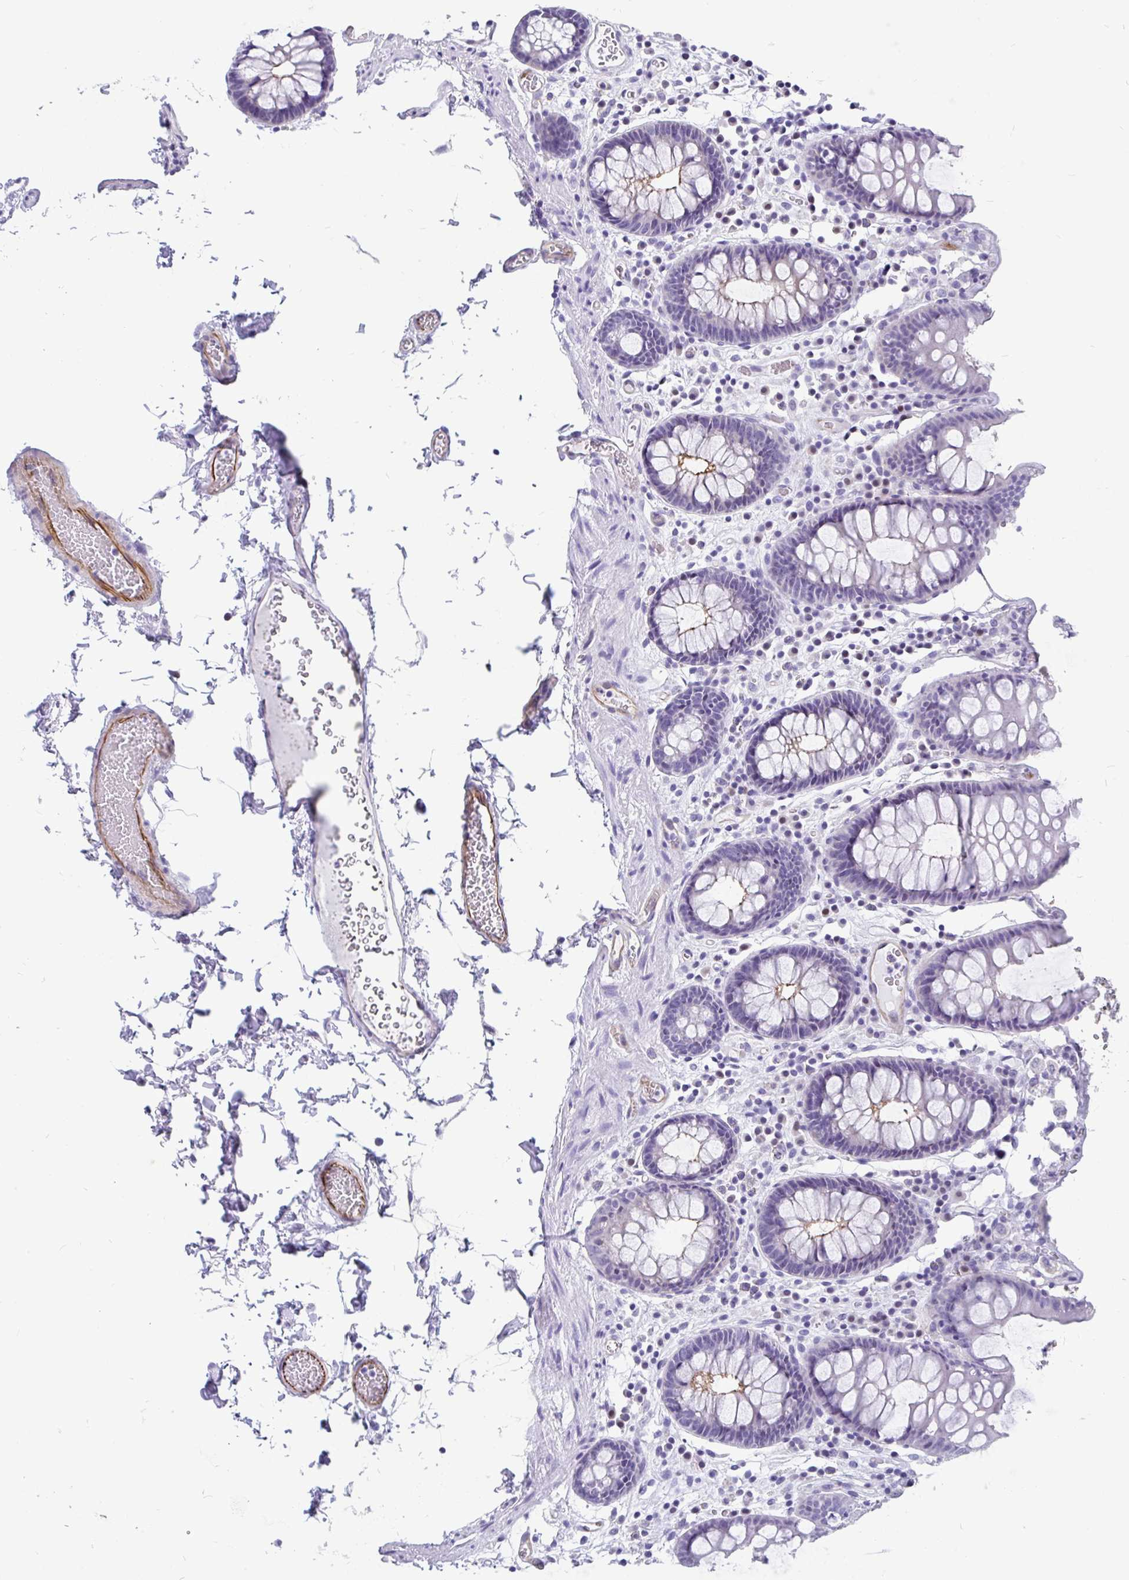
{"staining": {"intensity": "strong", "quantity": ">75%", "location": "cytoplasmic/membranous"}, "tissue": "colon", "cell_type": "Endothelial cells", "image_type": "normal", "snomed": [{"axis": "morphology", "description": "Normal tissue, NOS"}, {"axis": "topography", "description": "Colon"}, {"axis": "topography", "description": "Peripheral nerve tissue"}], "caption": "High-magnification brightfield microscopy of unremarkable colon stained with DAB (brown) and counterstained with hematoxylin (blue). endothelial cells exhibit strong cytoplasmic/membranous staining is appreciated in about>75% of cells.", "gene": "EML5", "patient": {"sex": "male", "age": 84}}